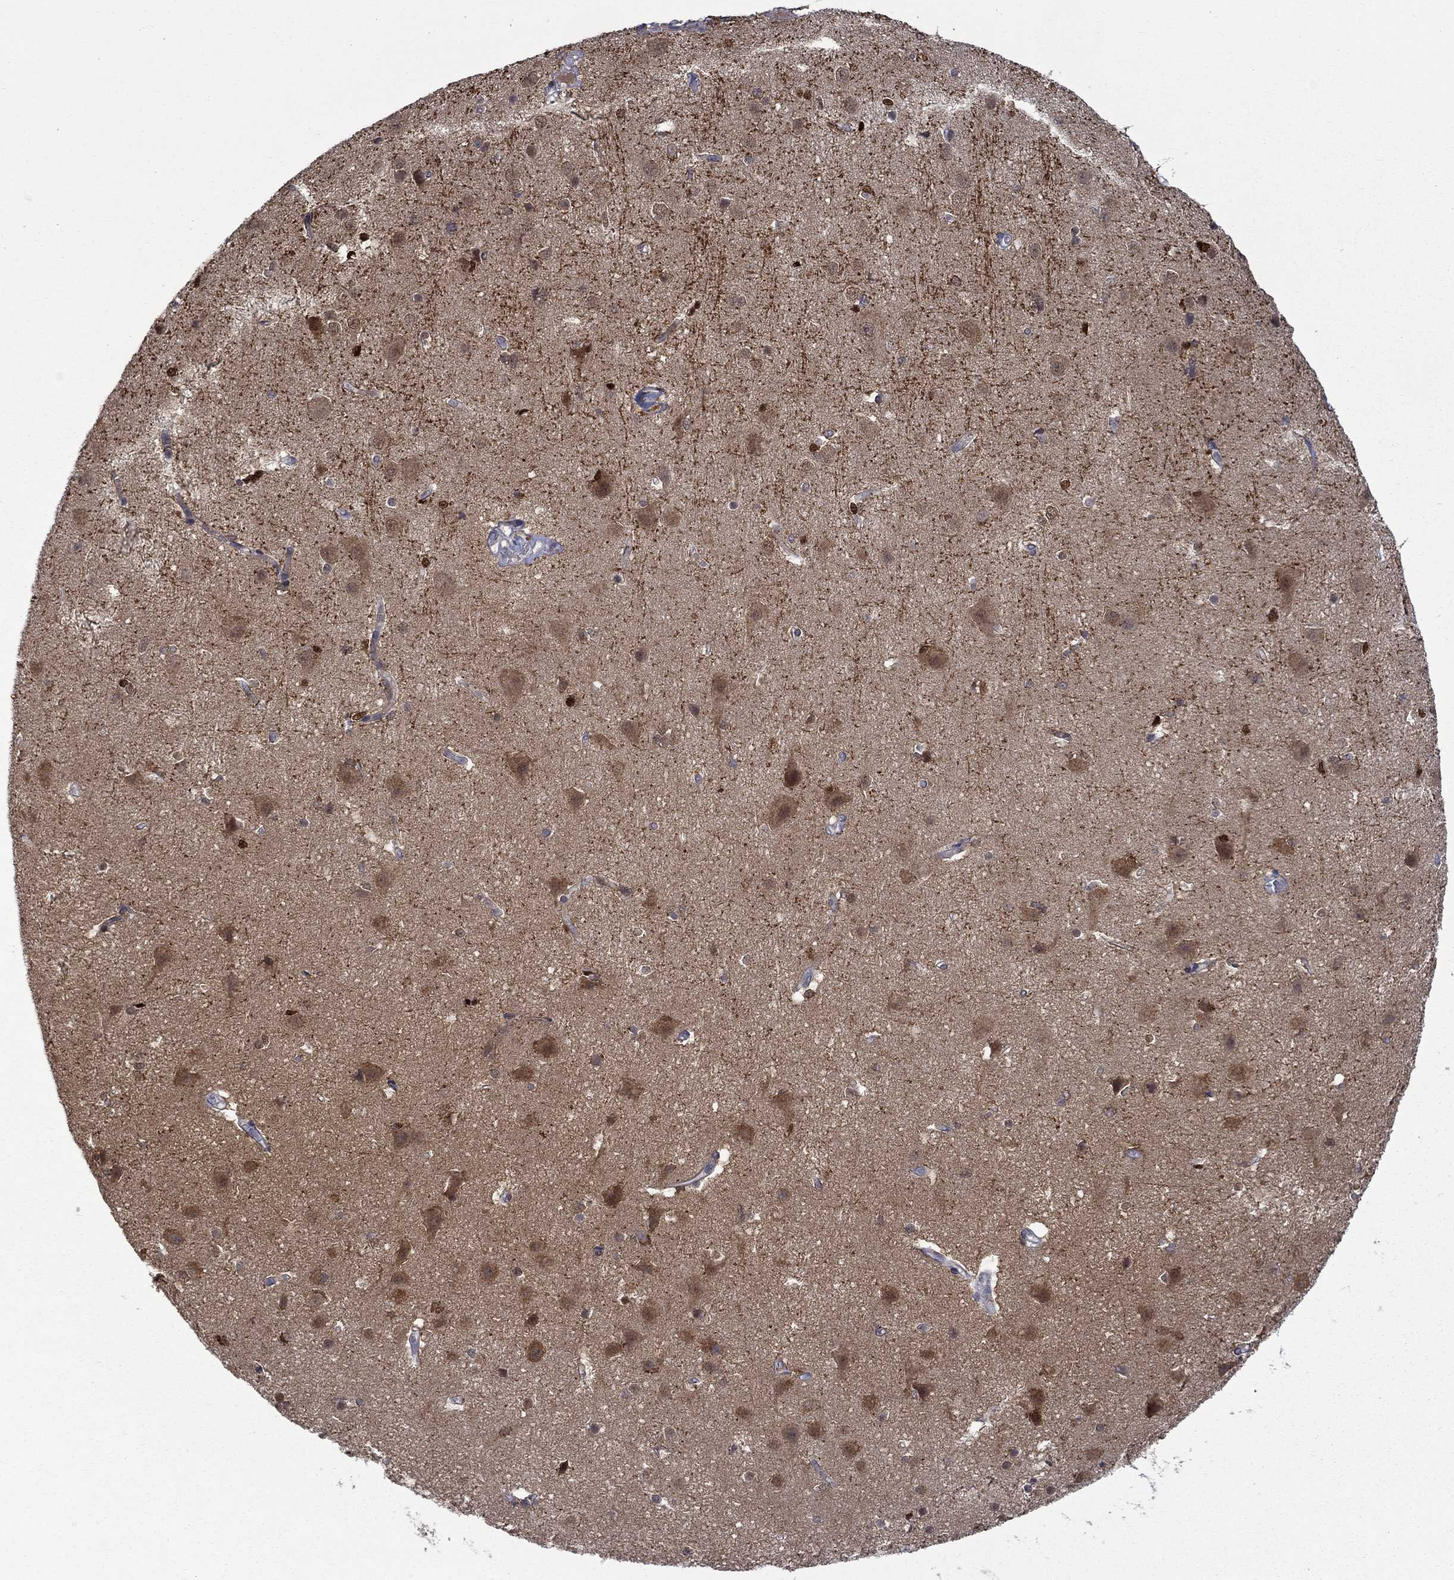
{"staining": {"intensity": "negative", "quantity": "none", "location": "none"}, "tissue": "cerebral cortex", "cell_type": "Endothelial cells", "image_type": "normal", "snomed": [{"axis": "morphology", "description": "Normal tissue, NOS"}, {"axis": "topography", "description": "Cerebral cortex"}], "caption": "DAB (3,3'-diaminobenzidine) immunohistochemical staining of normal cerebral cortex reveals no significant expression in endothelial cells. Brightfield microscopy of immunohistochemistry (IHC) stained with DAB (3,3'-diaminobenzidine) (brown) and hematoxylin (blue), captured at high magnification.", "gene": "PCBP2", "patient": {"sex": "male", "age": 37}}